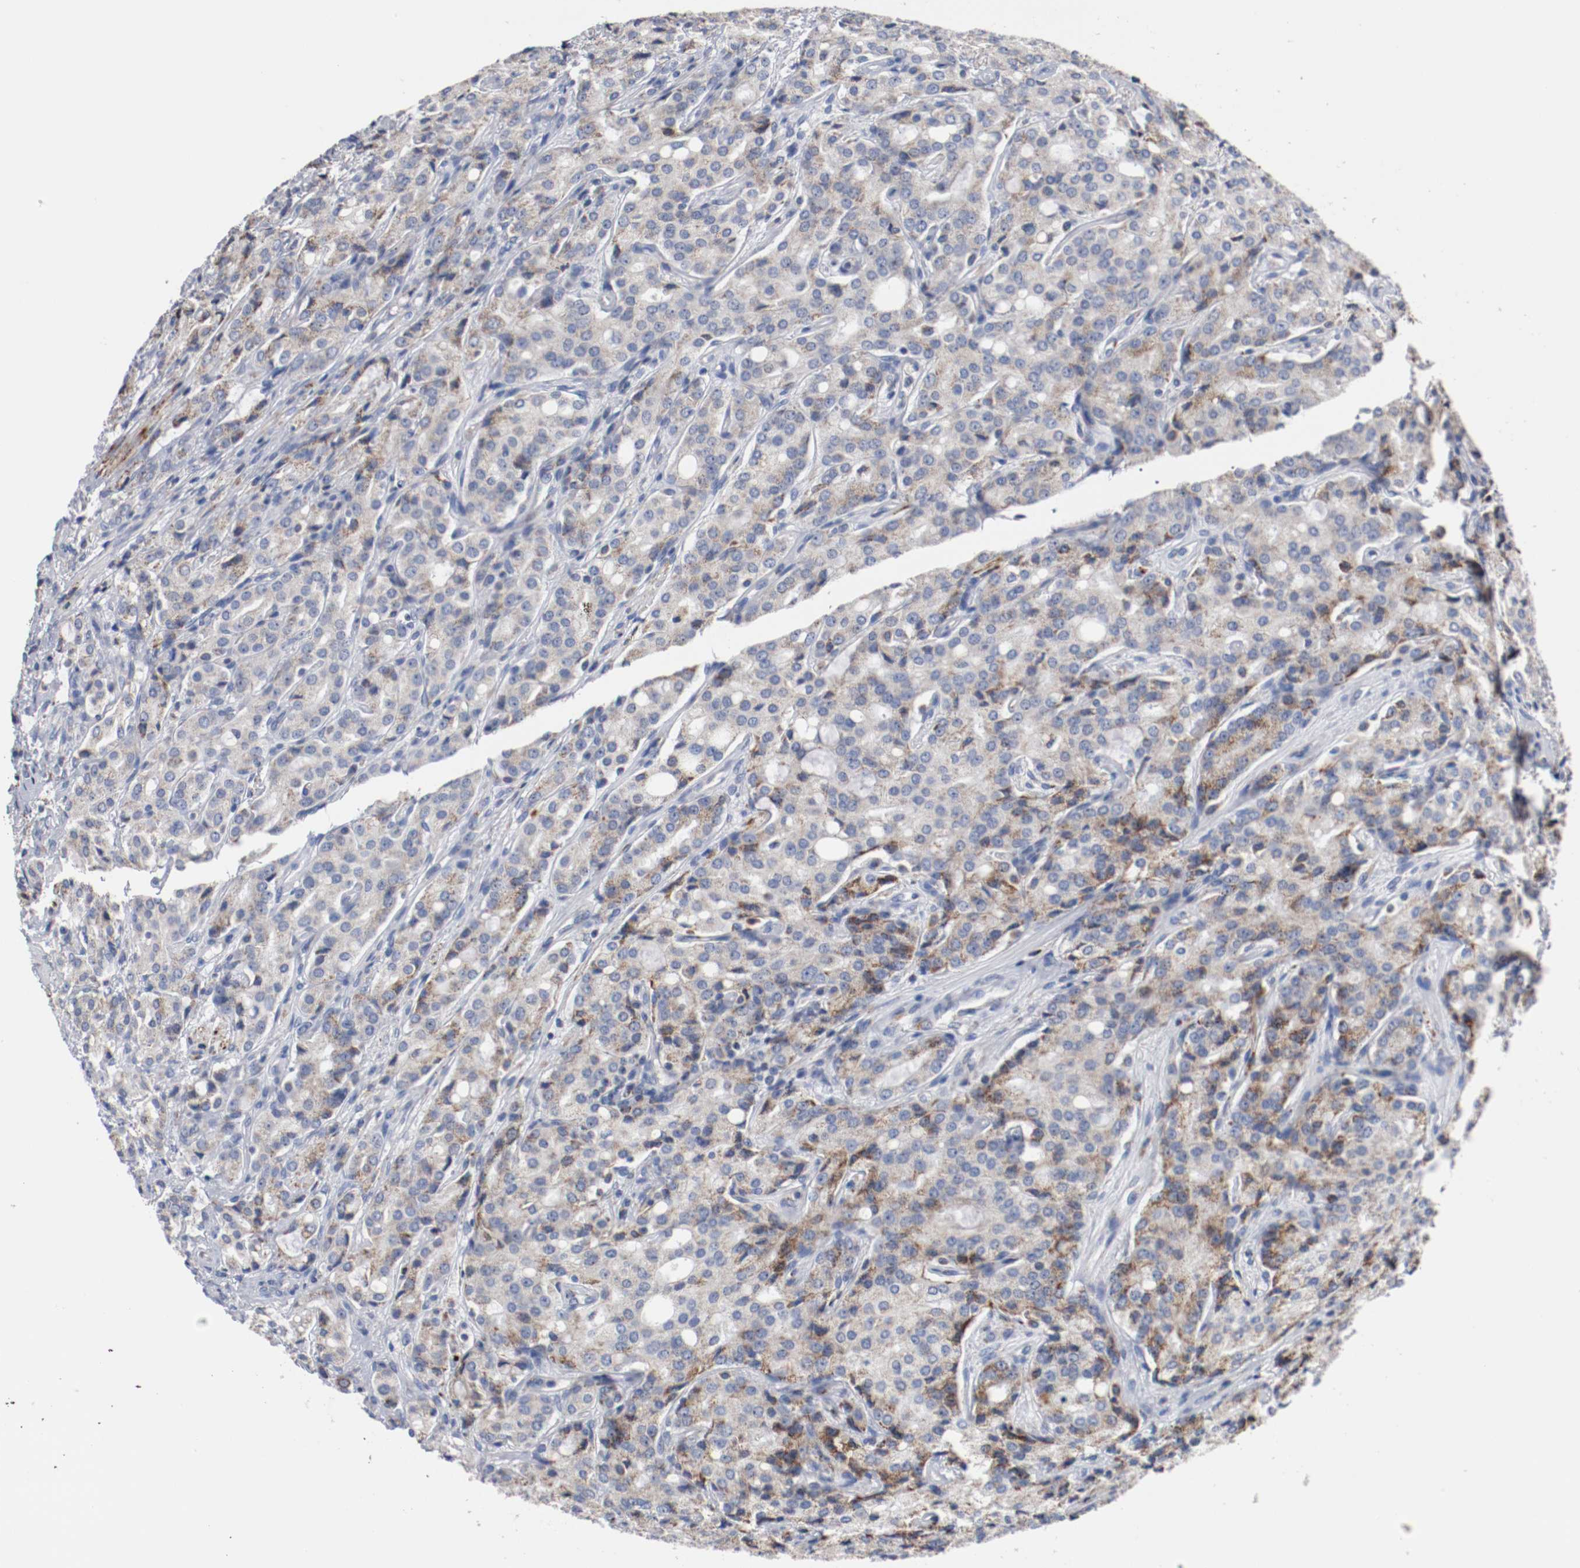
{"staining": {"intensity": "weak", "quantity": ">75%", "location": "cytoplasmic/membranous"}, "tissue": "prostate cancer", "cell_type": "Tumor cells", "image_type": "cancer", "snomed": [{"axis": "morphology", "description": "Adenocarcinoma, High grade"}, {"axis": "topography", "description": "Prostate"}], "caption": "Prostate high-grade adenocarcinoma stained with a brown dye exhibits weak cytoplasmic/membranous positive positivity in approximately >75% of tumor cells.", "gene": "TUBD1", "patient": {"sex": "male", "age": 72}}